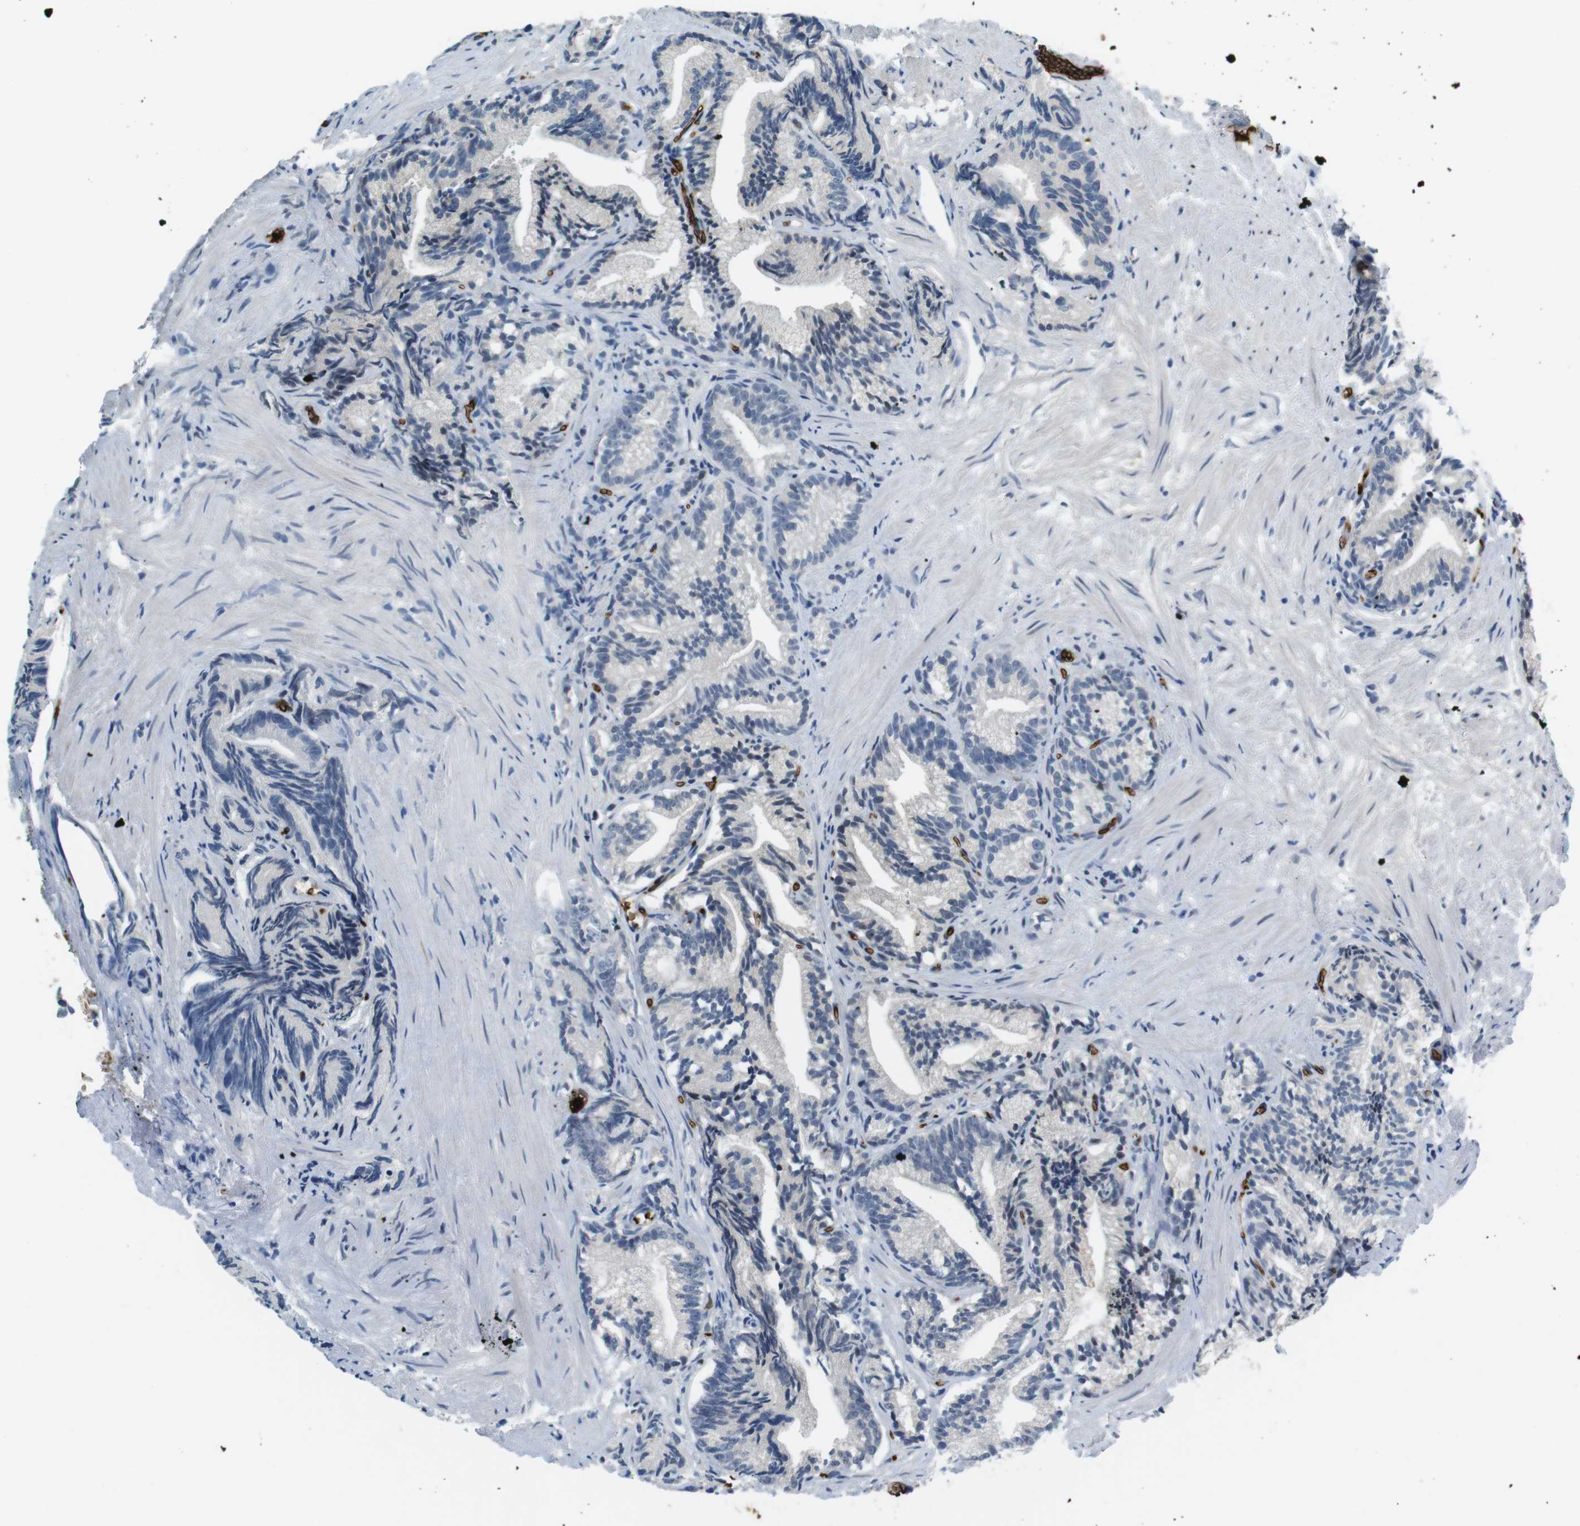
{"staining": {"intensity": "negative", "quantity": "none", "location": "none"}, "tissue": "prostate cancer", "cell_type": "Tumor cells", "image_type": "cancer", "snomed": [{"axis": "morphology", "description": "Adenocarcinoma, Low grade"}, {"axis": "topography", "description": "Prostate"}], "caption": "There is no significant staining in tumor cells of prostate low-grade adenocarcinoma. (DAB (3,3'-diaminobenzidine) IHC visualized using brightfield microscopy, high magnification).", "gene": "SLC4A1", "patient": {"sex": "male", "age": 89}}